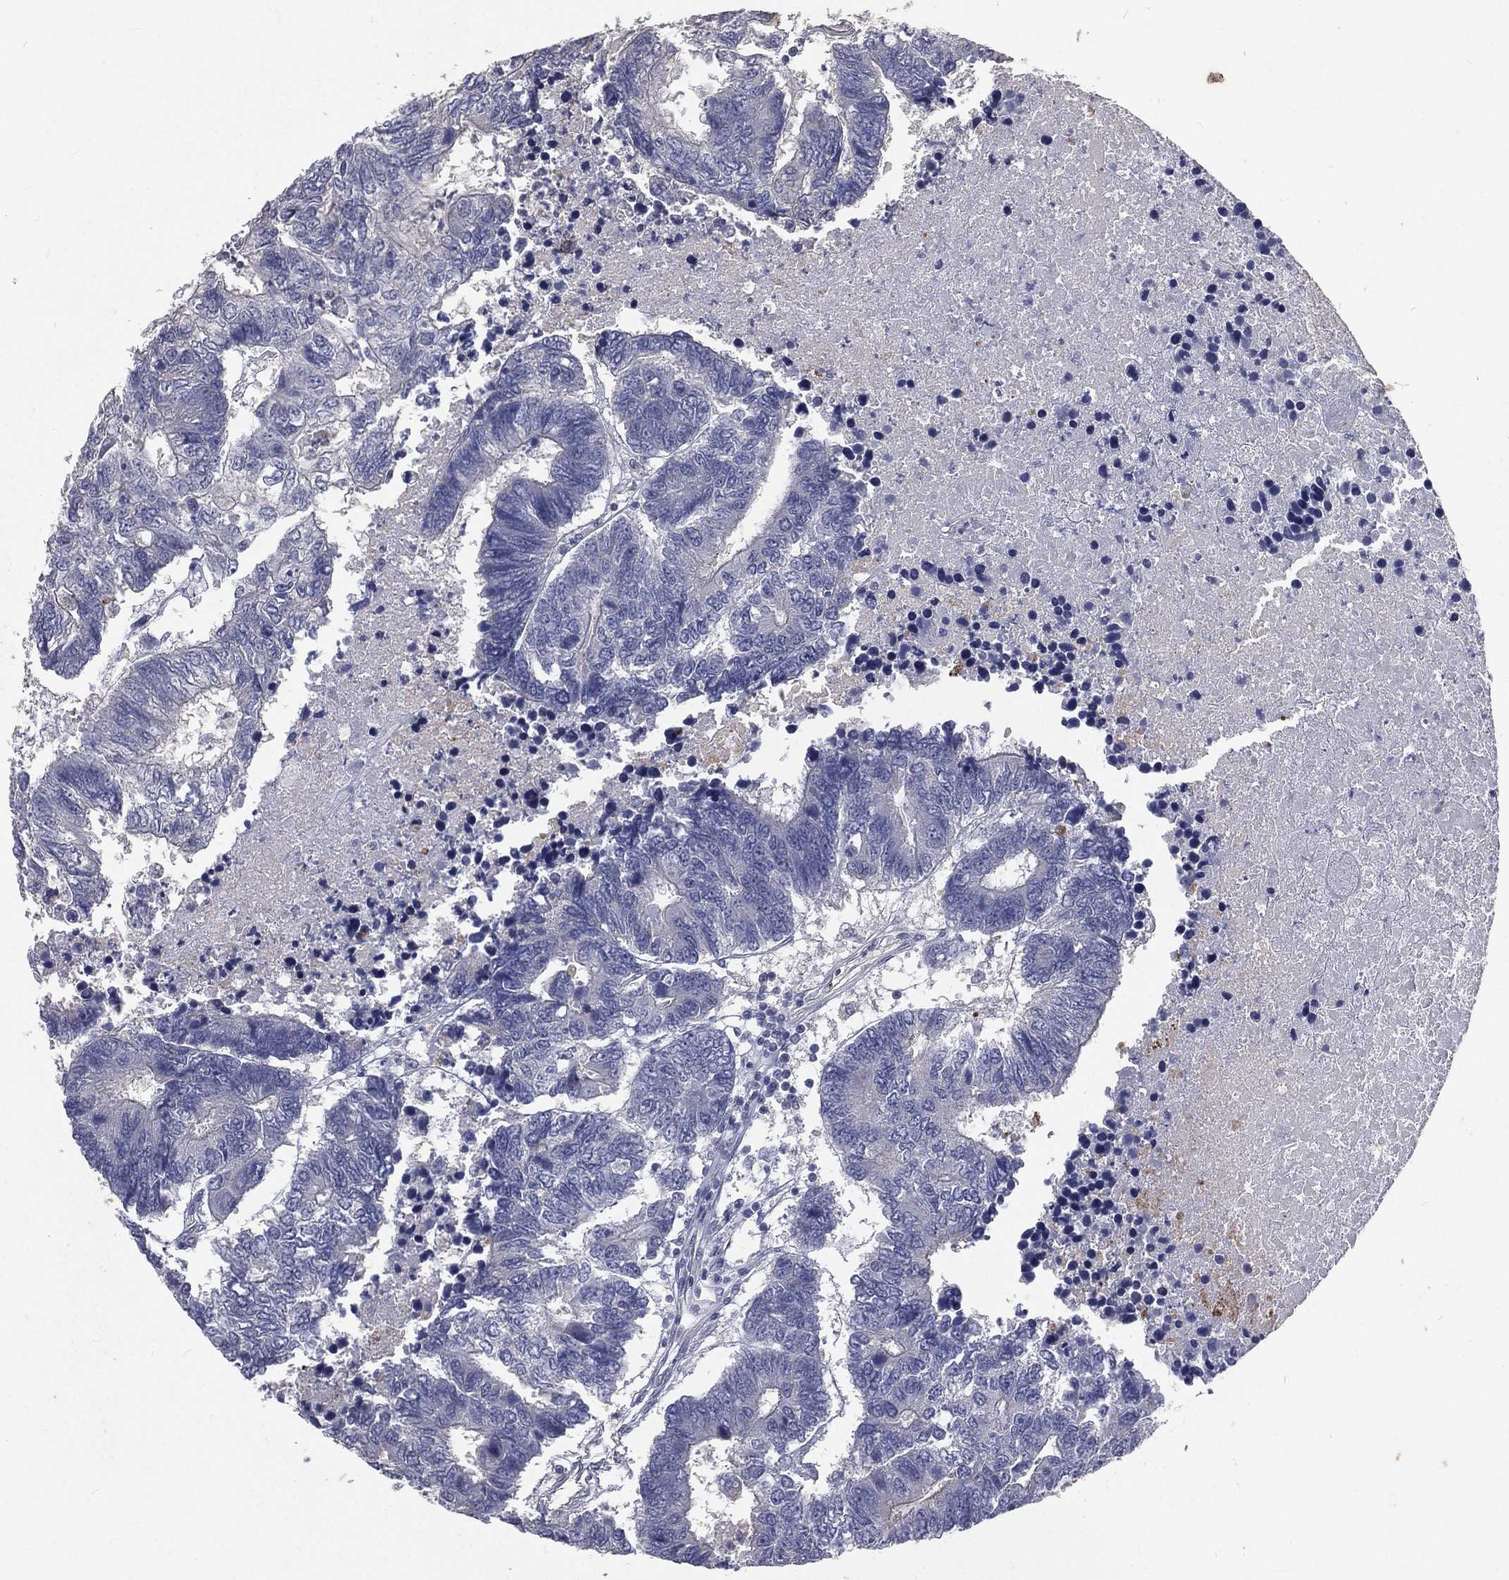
{"staining": {"intensity": "negative", "quantity": "none", "location": "none"}, "tissue": "colorectal cancer", "cell_type": "Tumor cells", "image_type": "cancer", "snomed": [{"axis": "morphology", "description": "Adenocarcinoma, NOS"}, {"axis": "topography", "description": "Colon"}], "caption": "This is an immunohistochemistry image of colorectal adenocarcinoma. There is no staining in tumor cells.", "gene": "CROCC", "patient": {"sex": "female", "age": 48}}